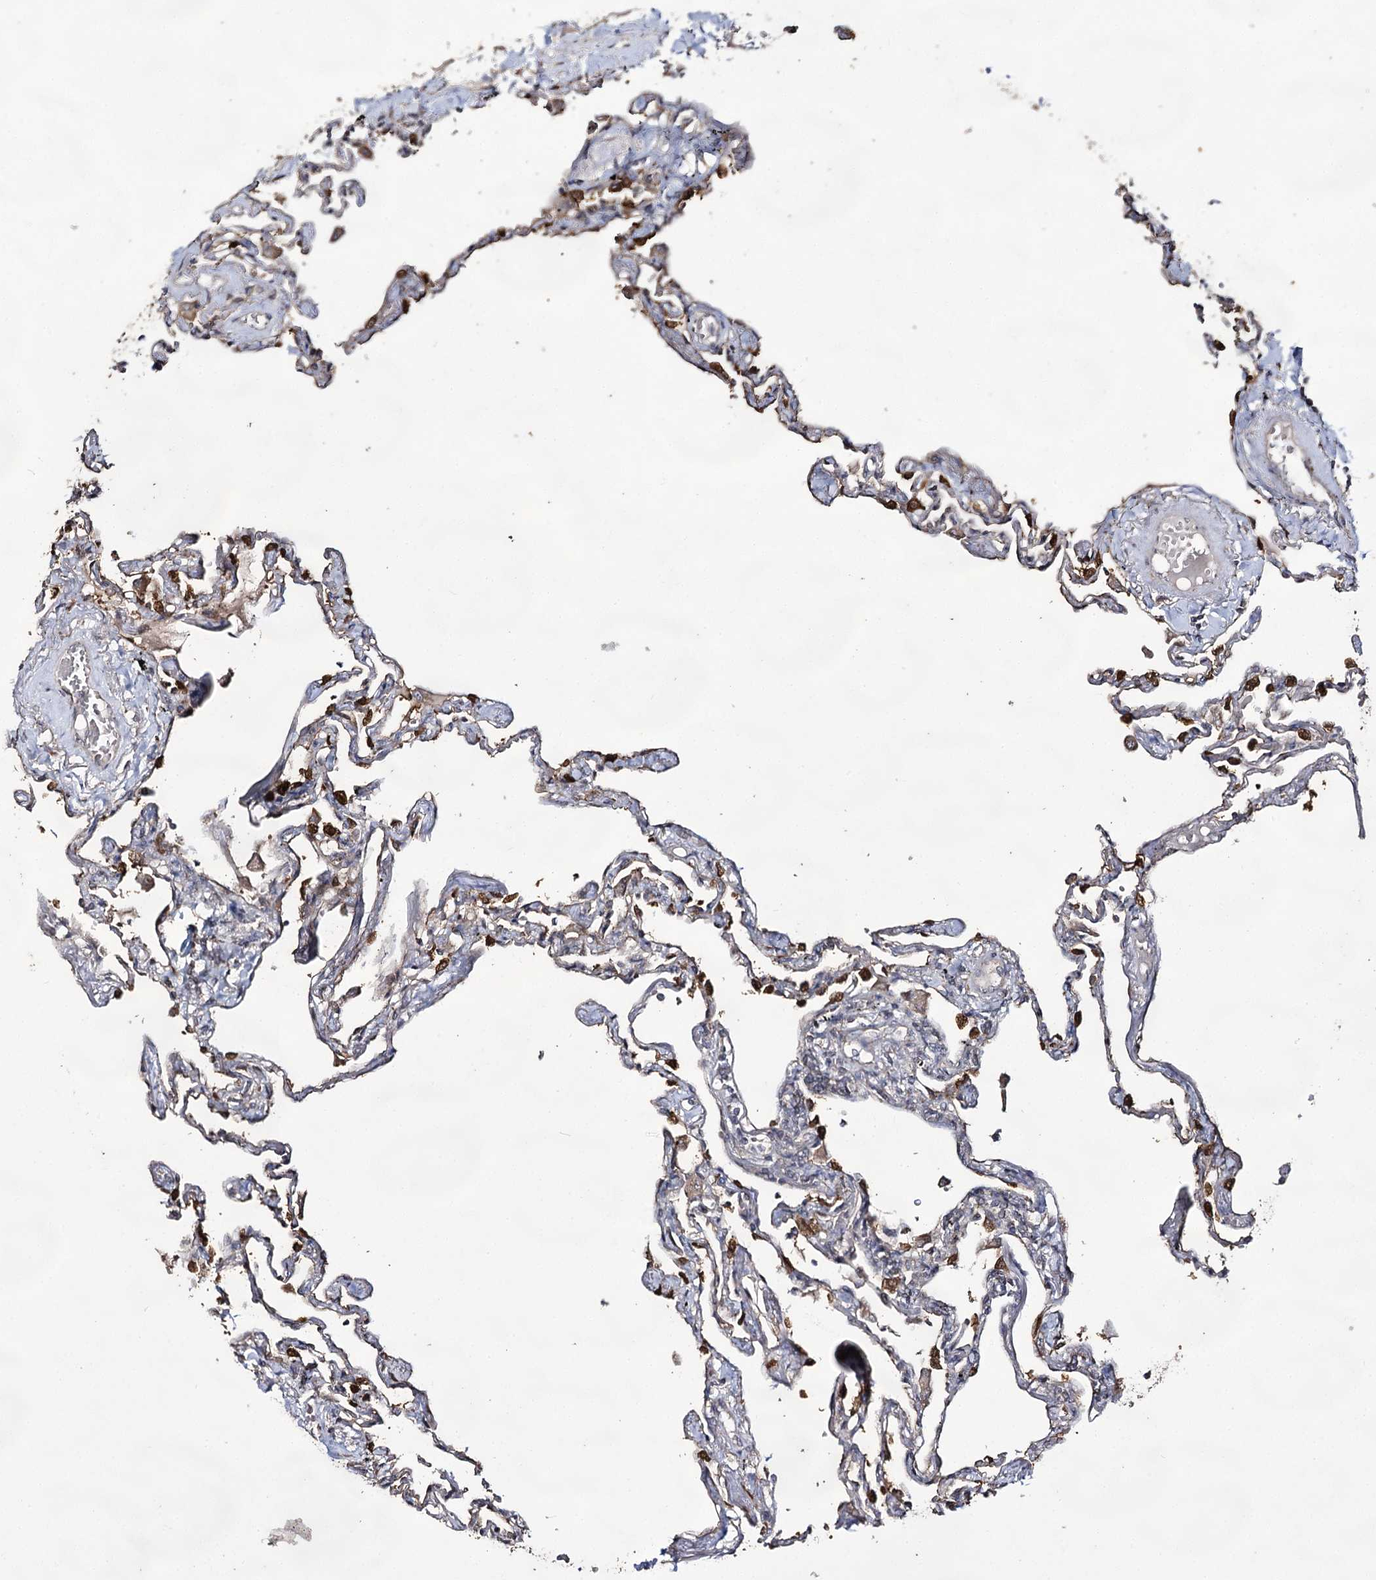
{"staining": {"intensity": "negative", "quantity": "none", "location": "none"}, "tissue": "lung", "cell_type": "Alveolar cells", "image_type": "normal", "snomed": [{"axis": "morphology", "description": "Normal tissue, NOS"}, {"axis": "topography", "description": "Lung"}], "caption": "High magnification brightfield microscopy of benign lung stained with DAB (brown) and counterstained with hematoxylin (blue): alveolar cells show no significant expression.", "gene": "ACTR6", "patient": {"sex": "female", "age": 67}}